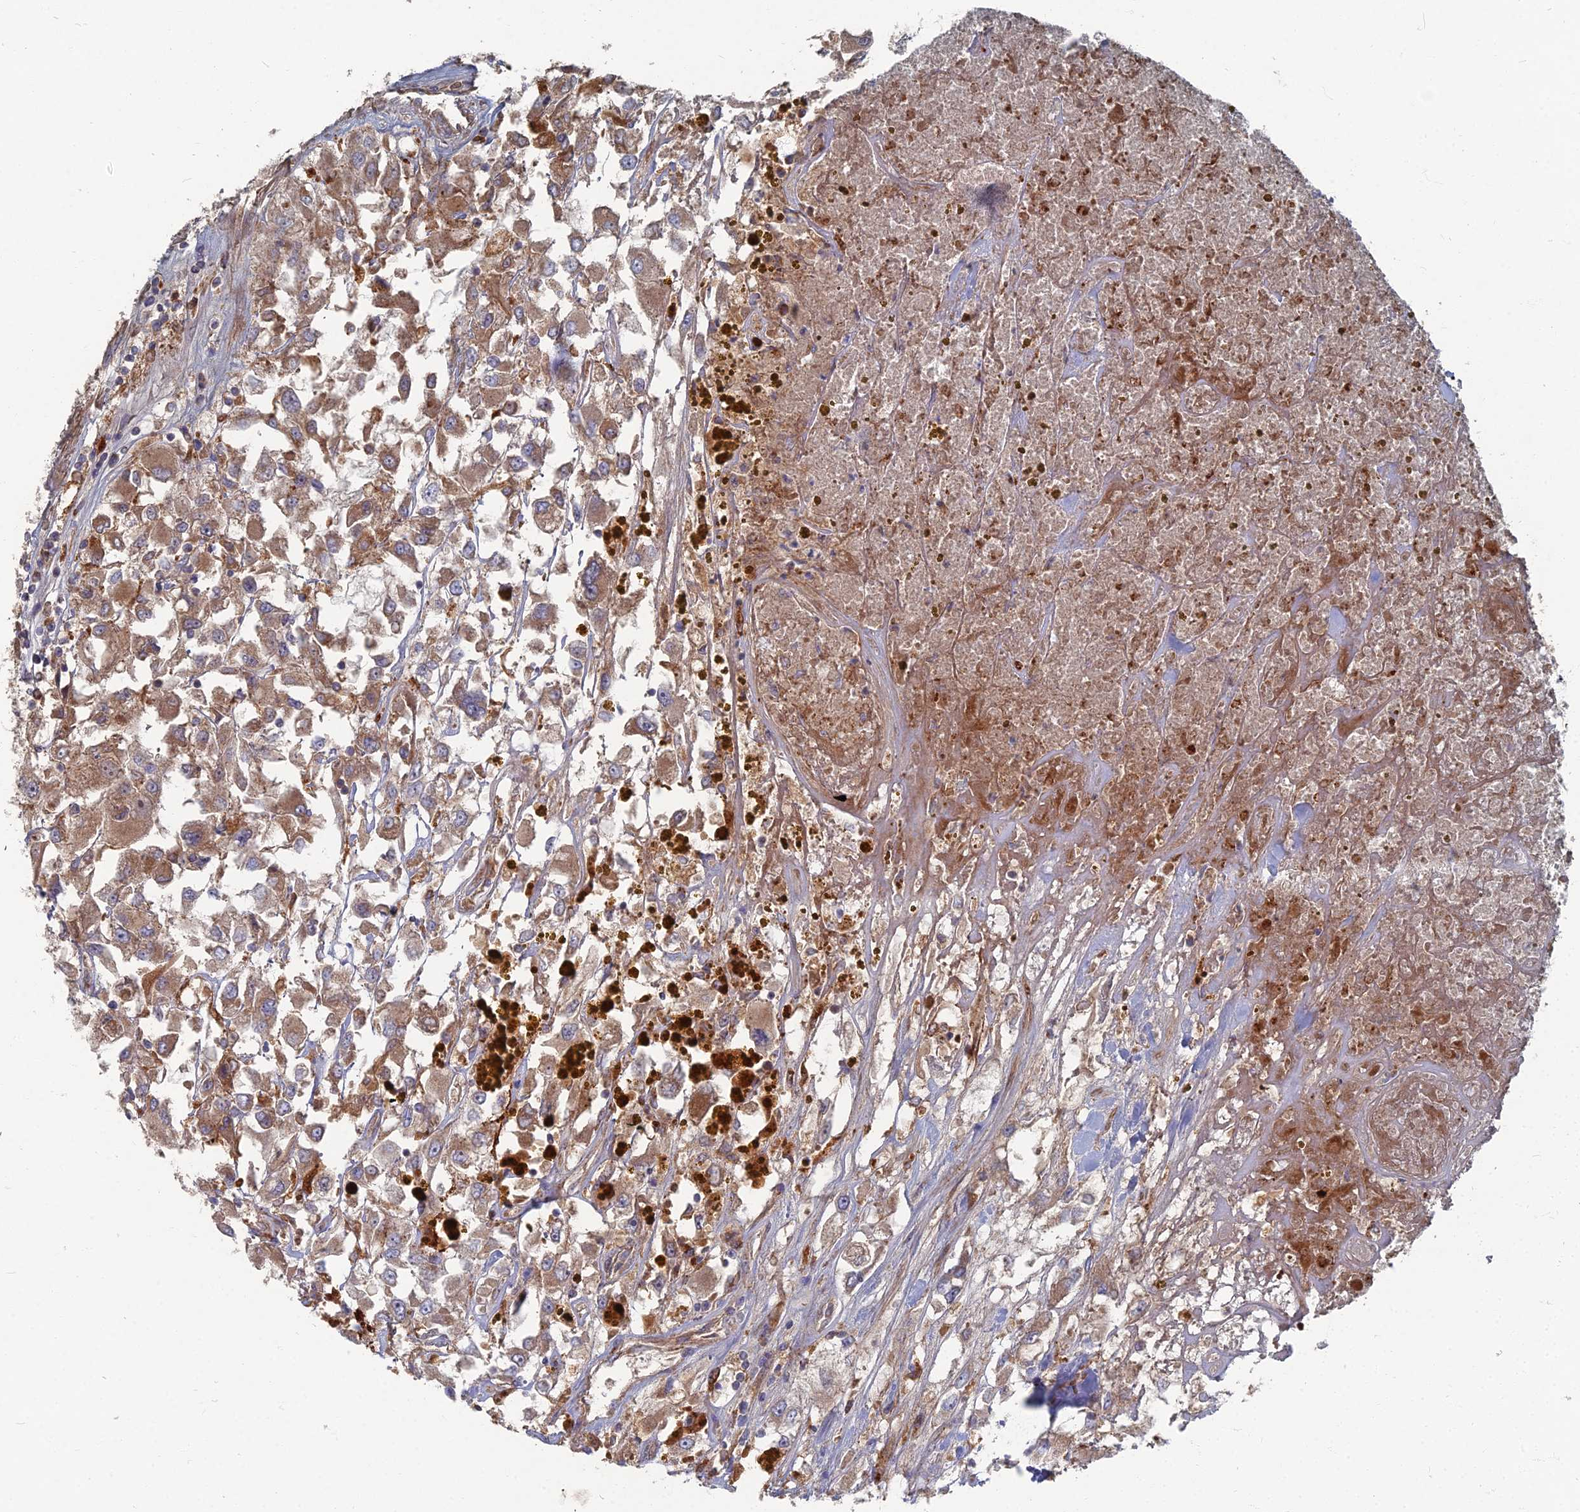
{"staining": {"intensity": "moderate", "quantity": ">75%", "location": "cytoplasmic/membranous"}, "tissue": "renal cancer", "cell_type": "Tumor cells", "image_type": "cancer", "snomed": [{"axis": "morphology", "description": "Adenocarcinoma, NOS"}, {"axis": "topography", "description": "Kidney"}], "caption": "Protein expression analysis of renal cancer (adenocarcinoma) reveals moderate cytoplasmic/membranous positivity in about >75% of tumor cells. The staining is performed using DAB brown chromogen to label protein expression. The nuclei are counter-stained blue using hematoxylin.", "gene": "PPCDC", "patient": {"sex": "female", "age": 52}}